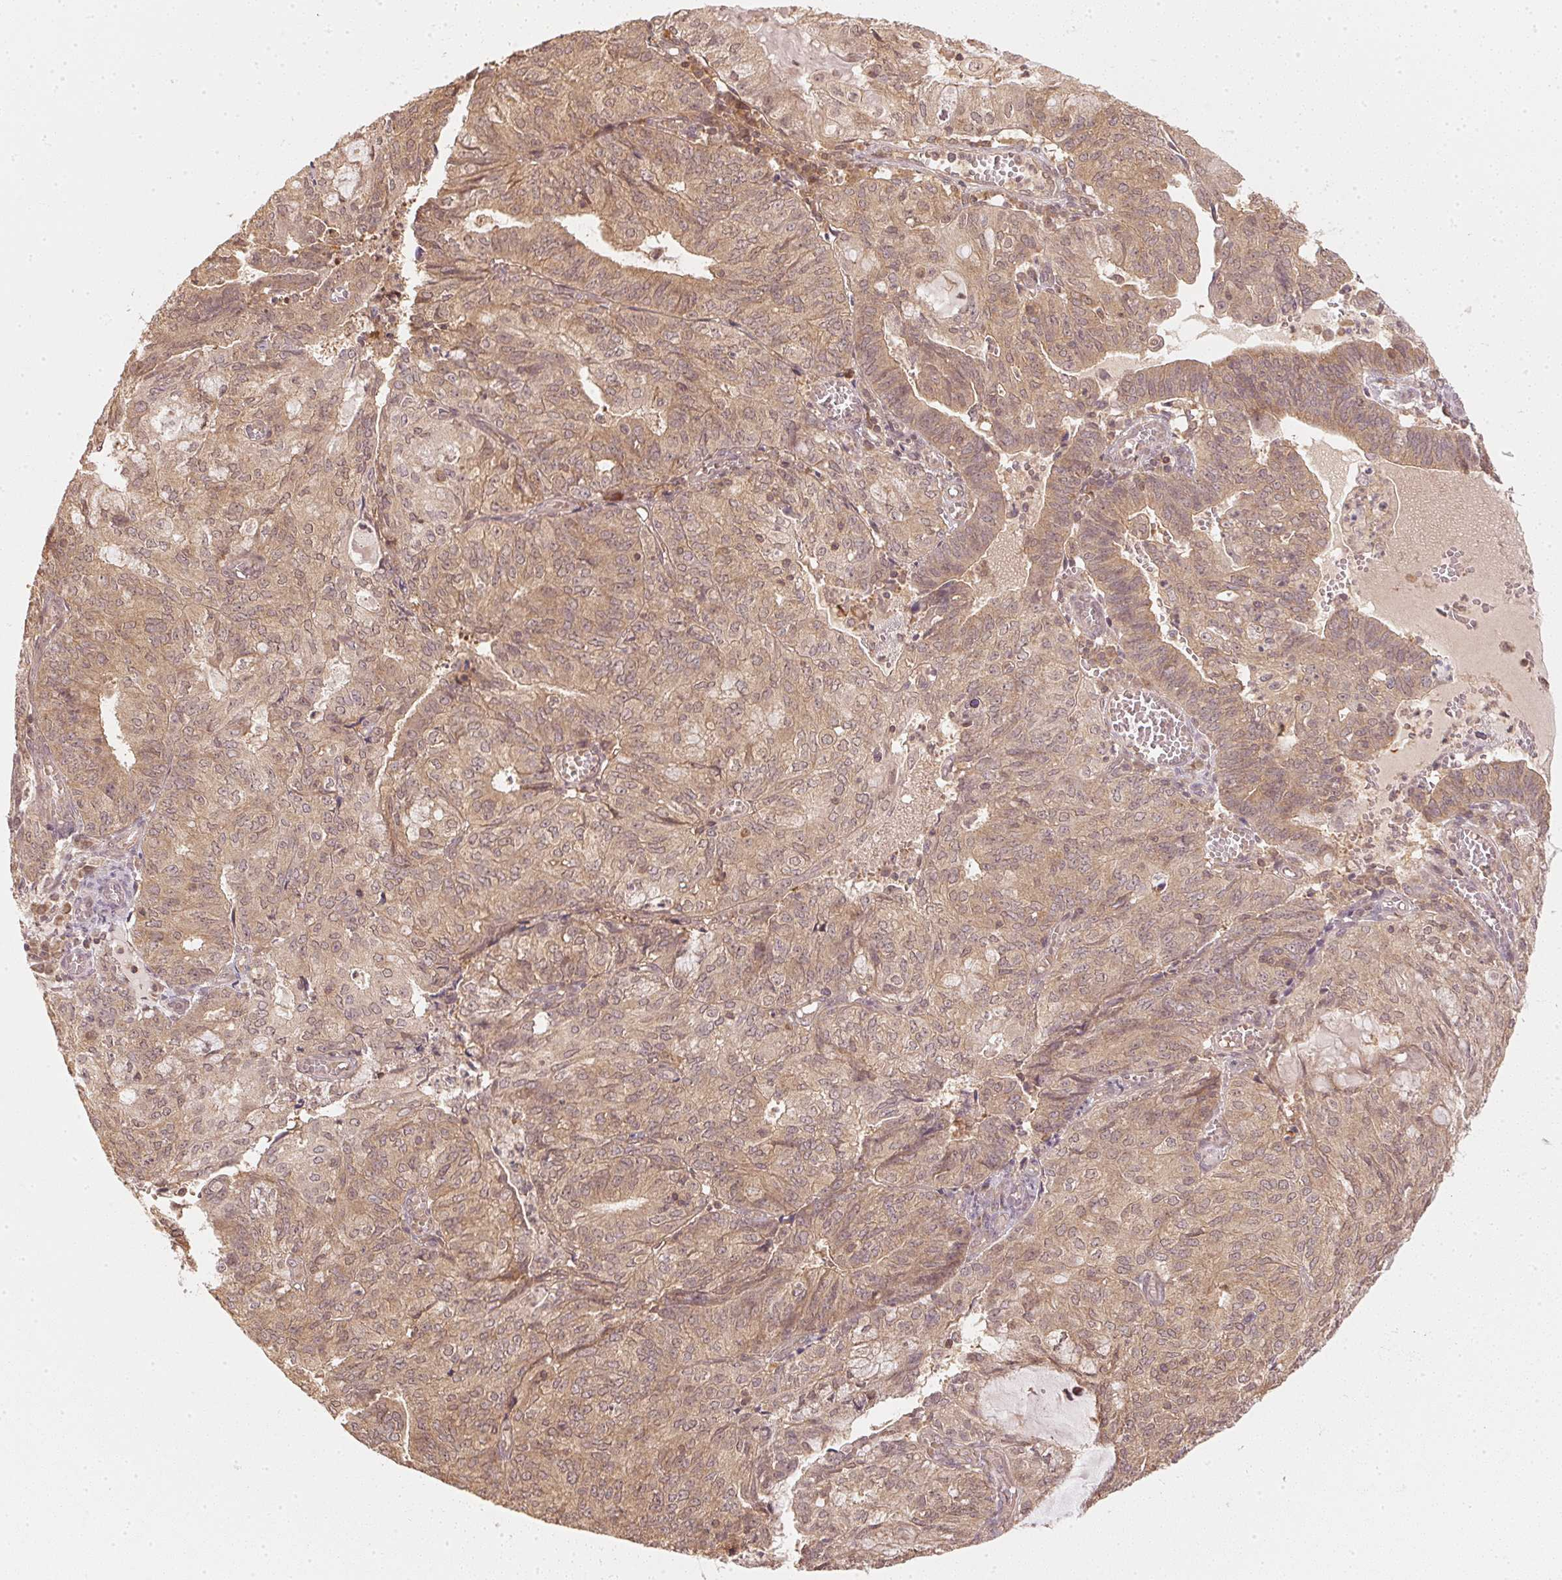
{"staining": {"intensity": "moderate", "quantity": ">75%", "location": "cytoplasmic/membranous,nuclear"}, "tissue": "endometrial cancer", "cell_type": "Tumor cells", "image_type": "cancer", "snomed": [{"axis": "morphology", "description": "Adenocarcinoma, NOS"}, {"axis": "topography", "description": "Endometrium"}], "caption": "Human endometrial cancer (adenocarcinoma) stained for a protein (brown) exhibits moderate cytoplasmic/membranous and nuclear positive positivity in about >75% of tumor cells.", "gene": "UBE2L3", "patient": {"sex": "female", "age": 82}}